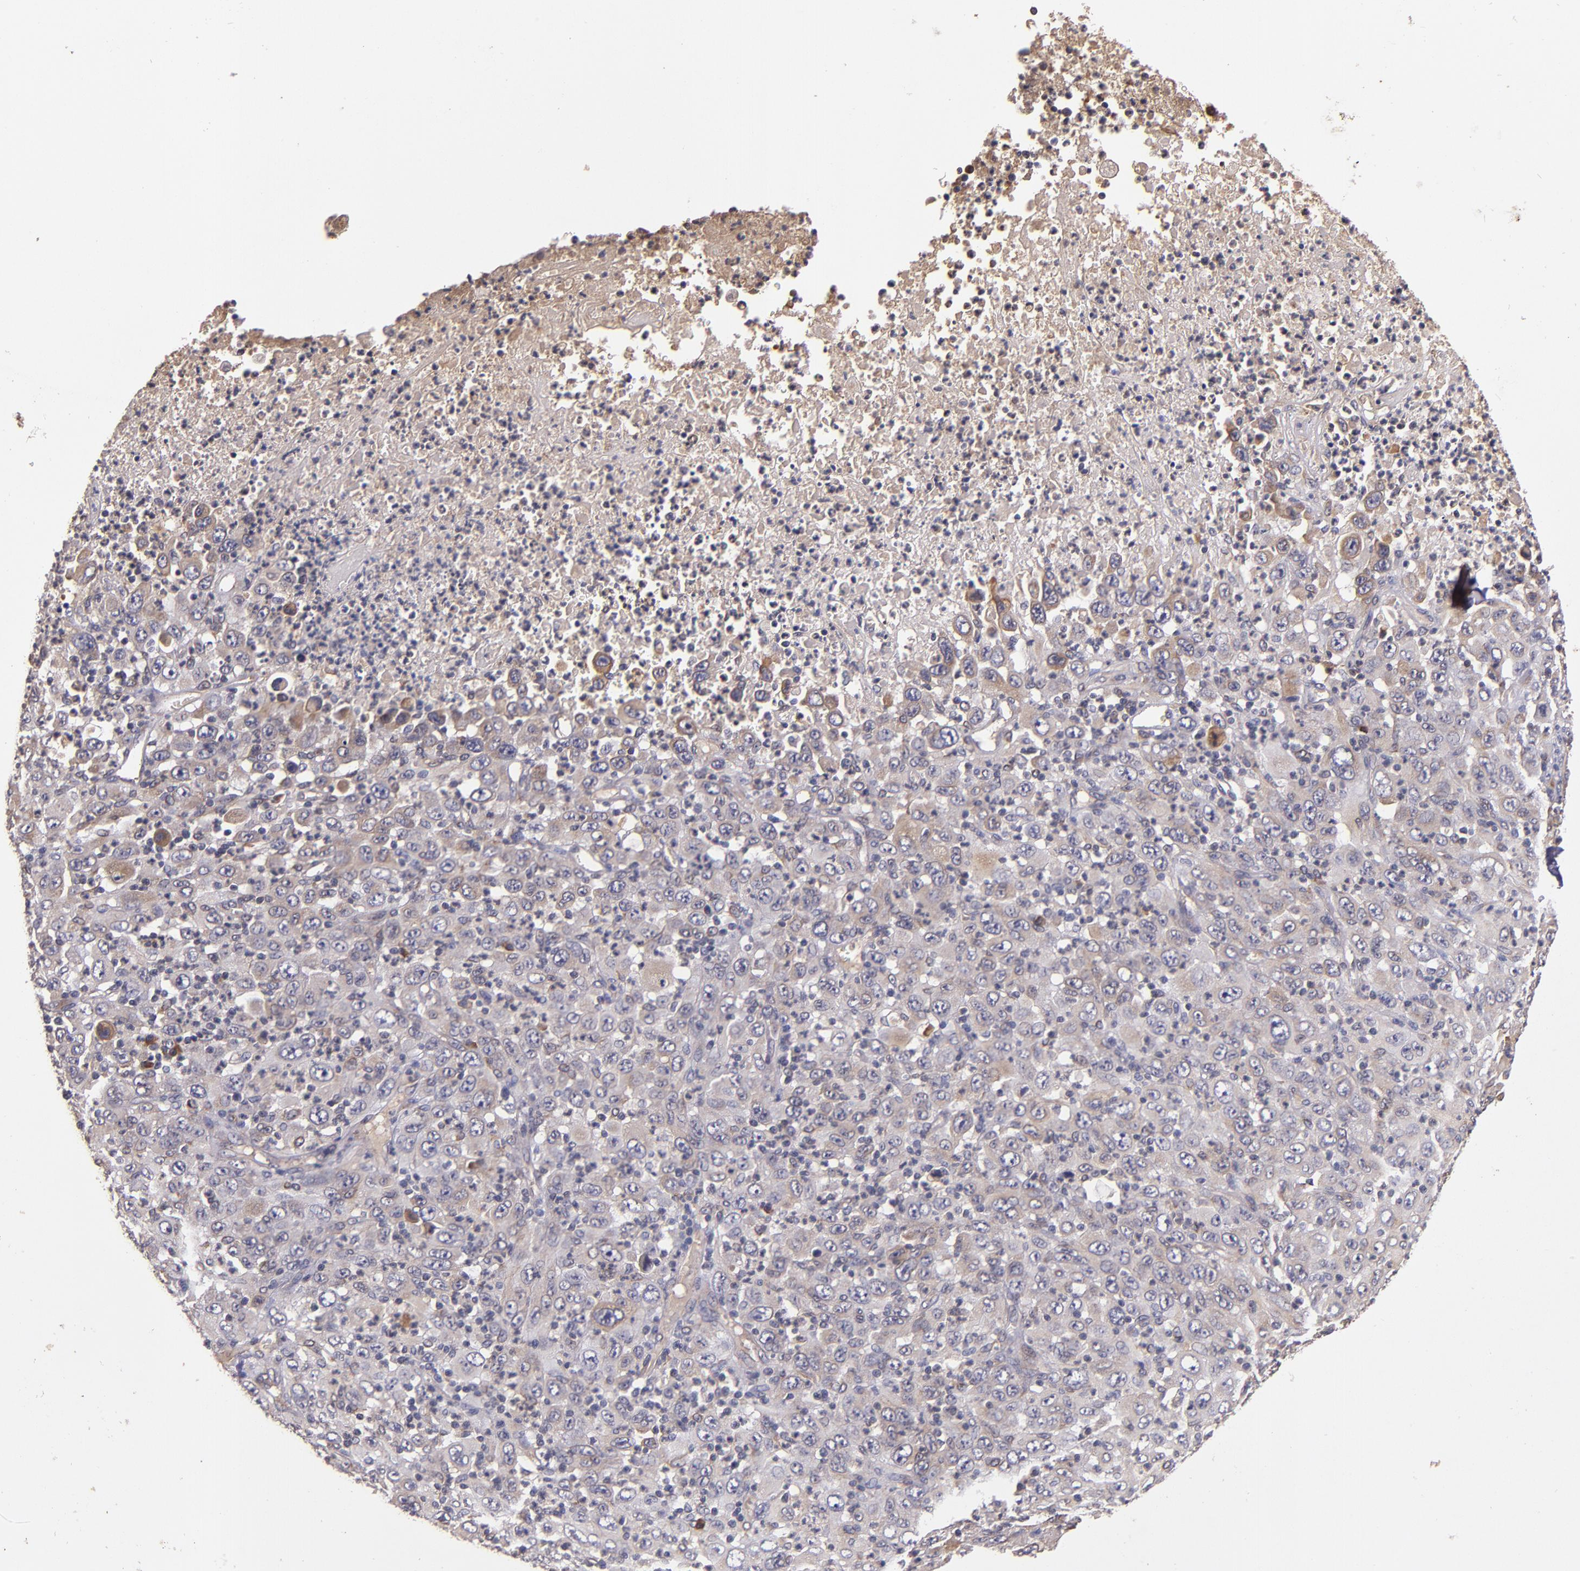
{"staining": {"intensity": "weak", "quantity": ">75%", "location": "cytoplasmic/membranous"}, "tissue": "melanoma", "cell_type": "Tumor cells", "image_type": "cancer", "snomed": [{"axis": "morphology", "description": "Malignant melanoma, Metastatic site"}, {"axis": "topography", "description": "Skin"}], "caption": "Weak cytoplasmic/membranous protein expression is seen in approximately >75% of tumor cells in malignant melanoma (metastatic site).", "gene": "PRAF2", "patient": {"sex": "female", "age": 56}}